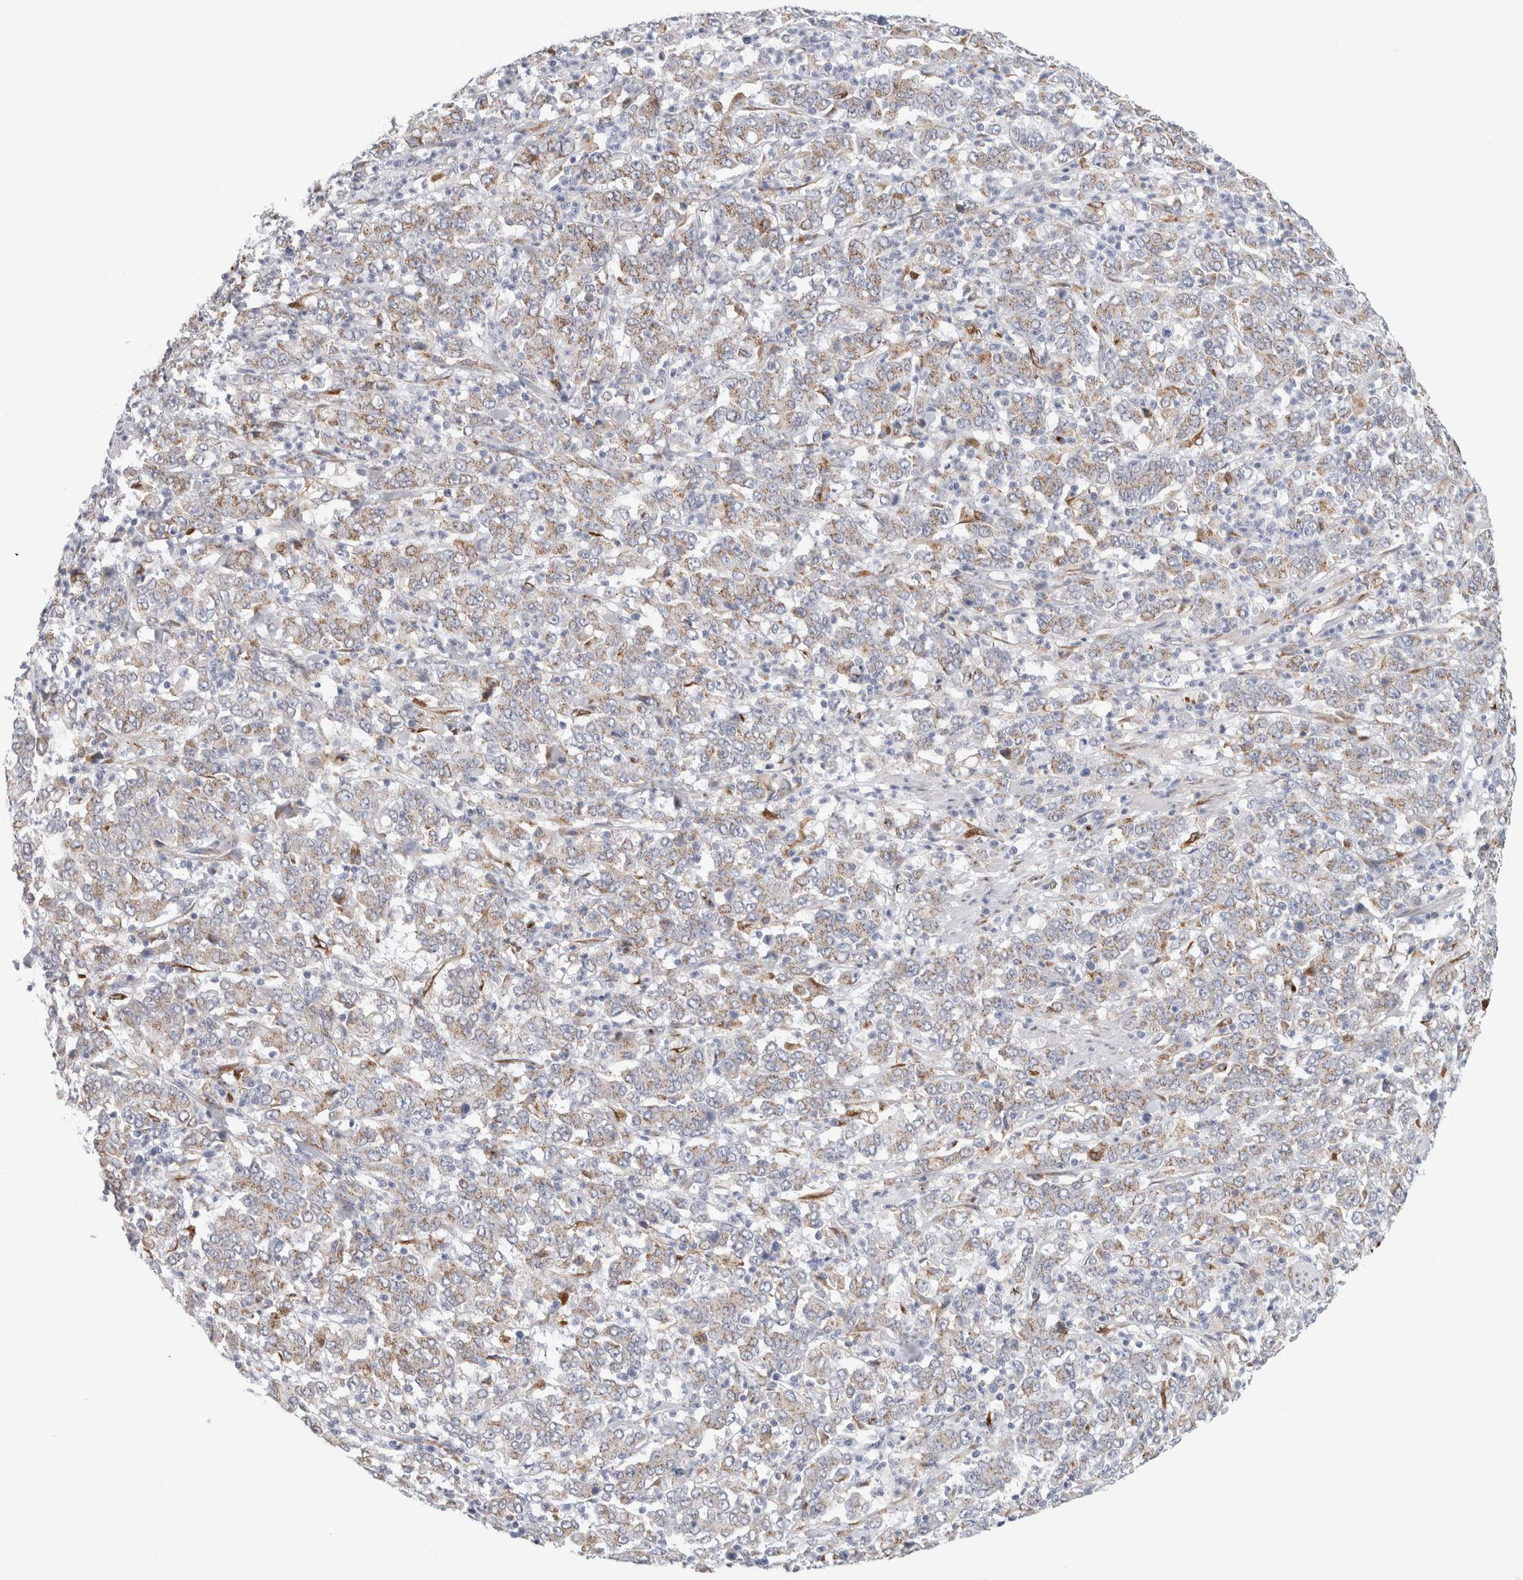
{"staining": {"intensity": "weak", "quantity": ">75%", "location": "cytoplasmic/membranous"}, "tissue": "stomach cancer", "cell_type": "Tumor cells", "image_type": "cancer", "snomed": [{"axis": "morphology", "description": "Adenocarcinoma, NOS"}, {"axis": "topography", "description": "Stomach, lower"}], "caption": "The image displays immunohistochemical staining of stomach cancer (adenocarcinoma). There is weak cytoplasmic/membranous positivity is identified in about >75% of tumor cells. (DAB (3,3'-diaminobenzidine) = brown stain, brightfield microscopy at high magnification).", "gene": "MCFD2", "patient": {"sex": "female", "age": 71}}